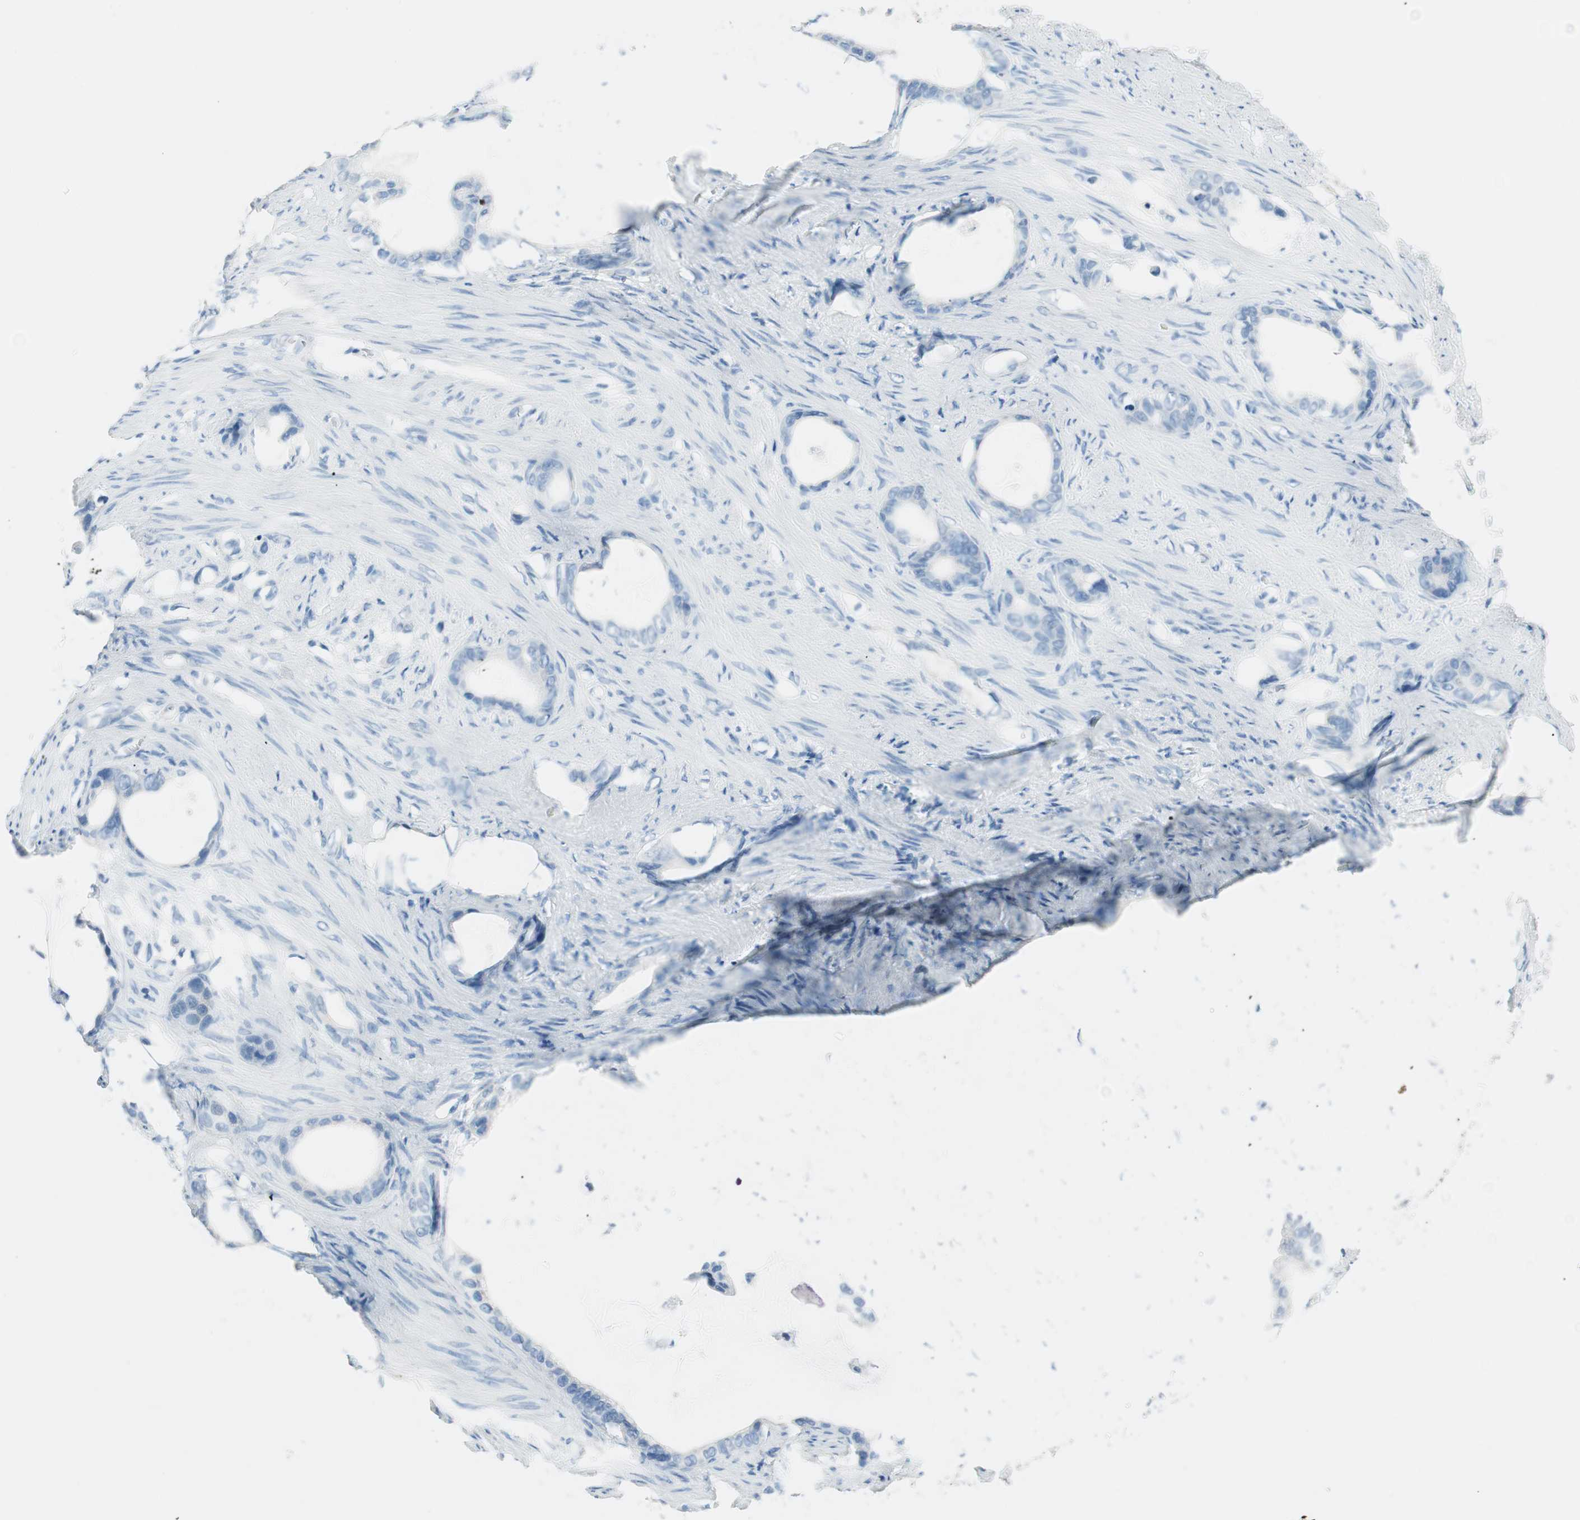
{"staining": {"intensity": "negative", "quantity": "none", "location": "none"}, "tissue": "stomach cancer", "cell_type": "Tumor cells", "image_type": "cancer", "snomed": [{"axis": "morphology", "description": "Adenocarcinoma, NOS"}, {"axis": "topography", "description": "Stomach"}], "caption": "Immunohistochemistry image of neoplastic tissue: stomach cancer (adenocarcinoma) stained with DAB (3,3'-diaminobenzidine) displays no significant protein positivity in tumor cells.", "gene": "TNFRSF13C", "patient": {"sex": "female", "age": 75}}